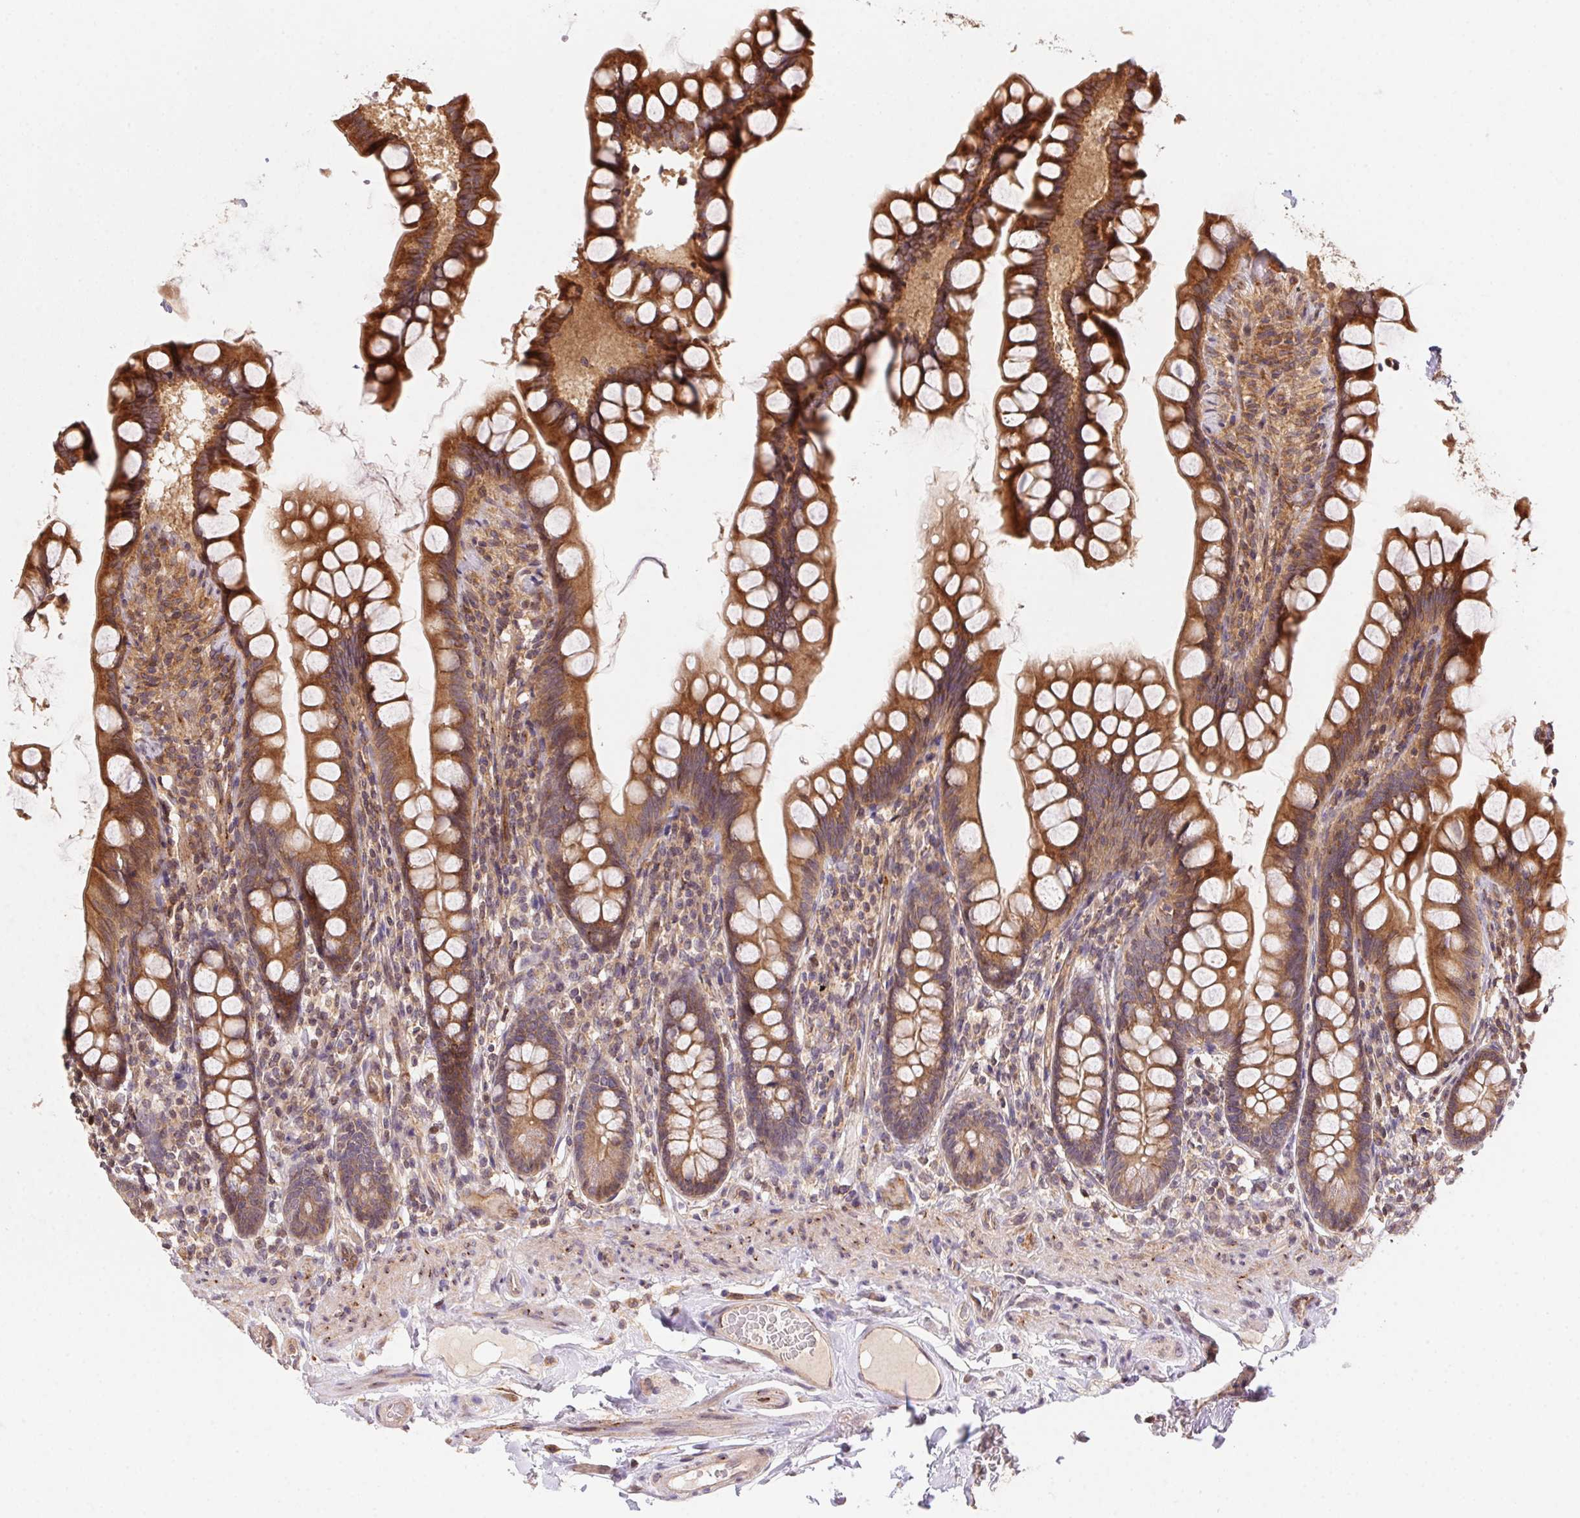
{"staining": {"intensity": "moderate", "quantity": ">75%", "location": "cytoplasmic/membranous"}, "tissue": "small intestine", "cell_type": "Glandular cells", "image_type": "normal", "snomed": [{"axis": "morphology", "description": "Normal tissue, NOS"}, {"axis": "topography", "description": "Small intestine"}], "caption": "The immunohistochemical stain labels moderate cytoplasmic/membranous expression in glandular cells of normal small intestine.", "gene": "MEX3D", "patient": {"sex": "male", "age": 70}}